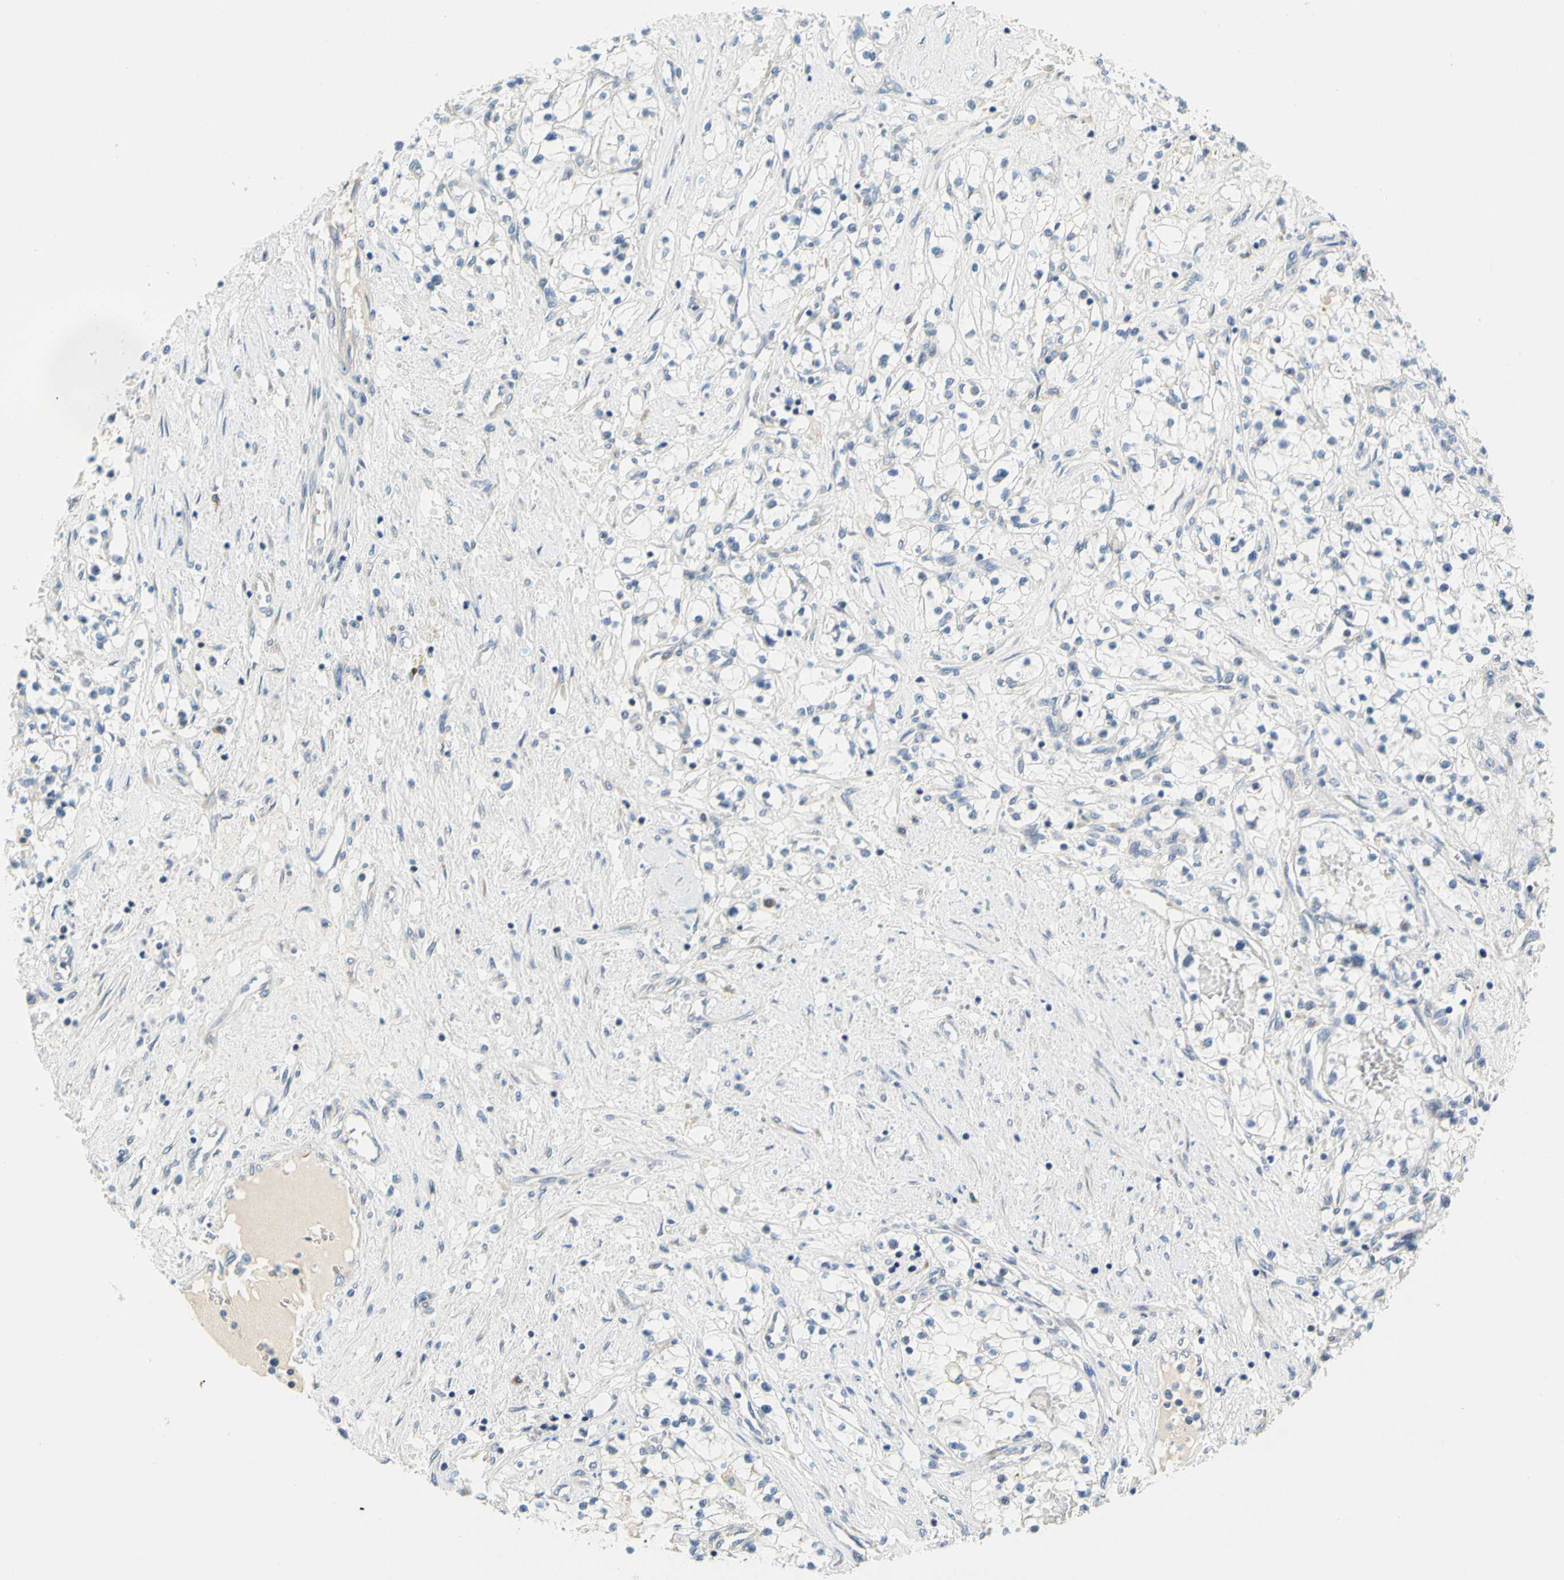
{"staining": {"intensity": "weak", "quantity": "<25%", "location": "cytoplasmic/membranous"}, "tissue": "renal cancer", "cell_type": "Tumor cells", "image_type": "cancer", "snomed": [{"axis": "morphology", "description": "Adenocarcinoma, NOS"}, {"axis": "topography", "description": "Kidney"}], "caption": "The image reveals no staining of tumor cells in renal cancer (adenocarcinoma).", "gene": "LRRC47", "patient": {"sex": "male", "age": 68}}